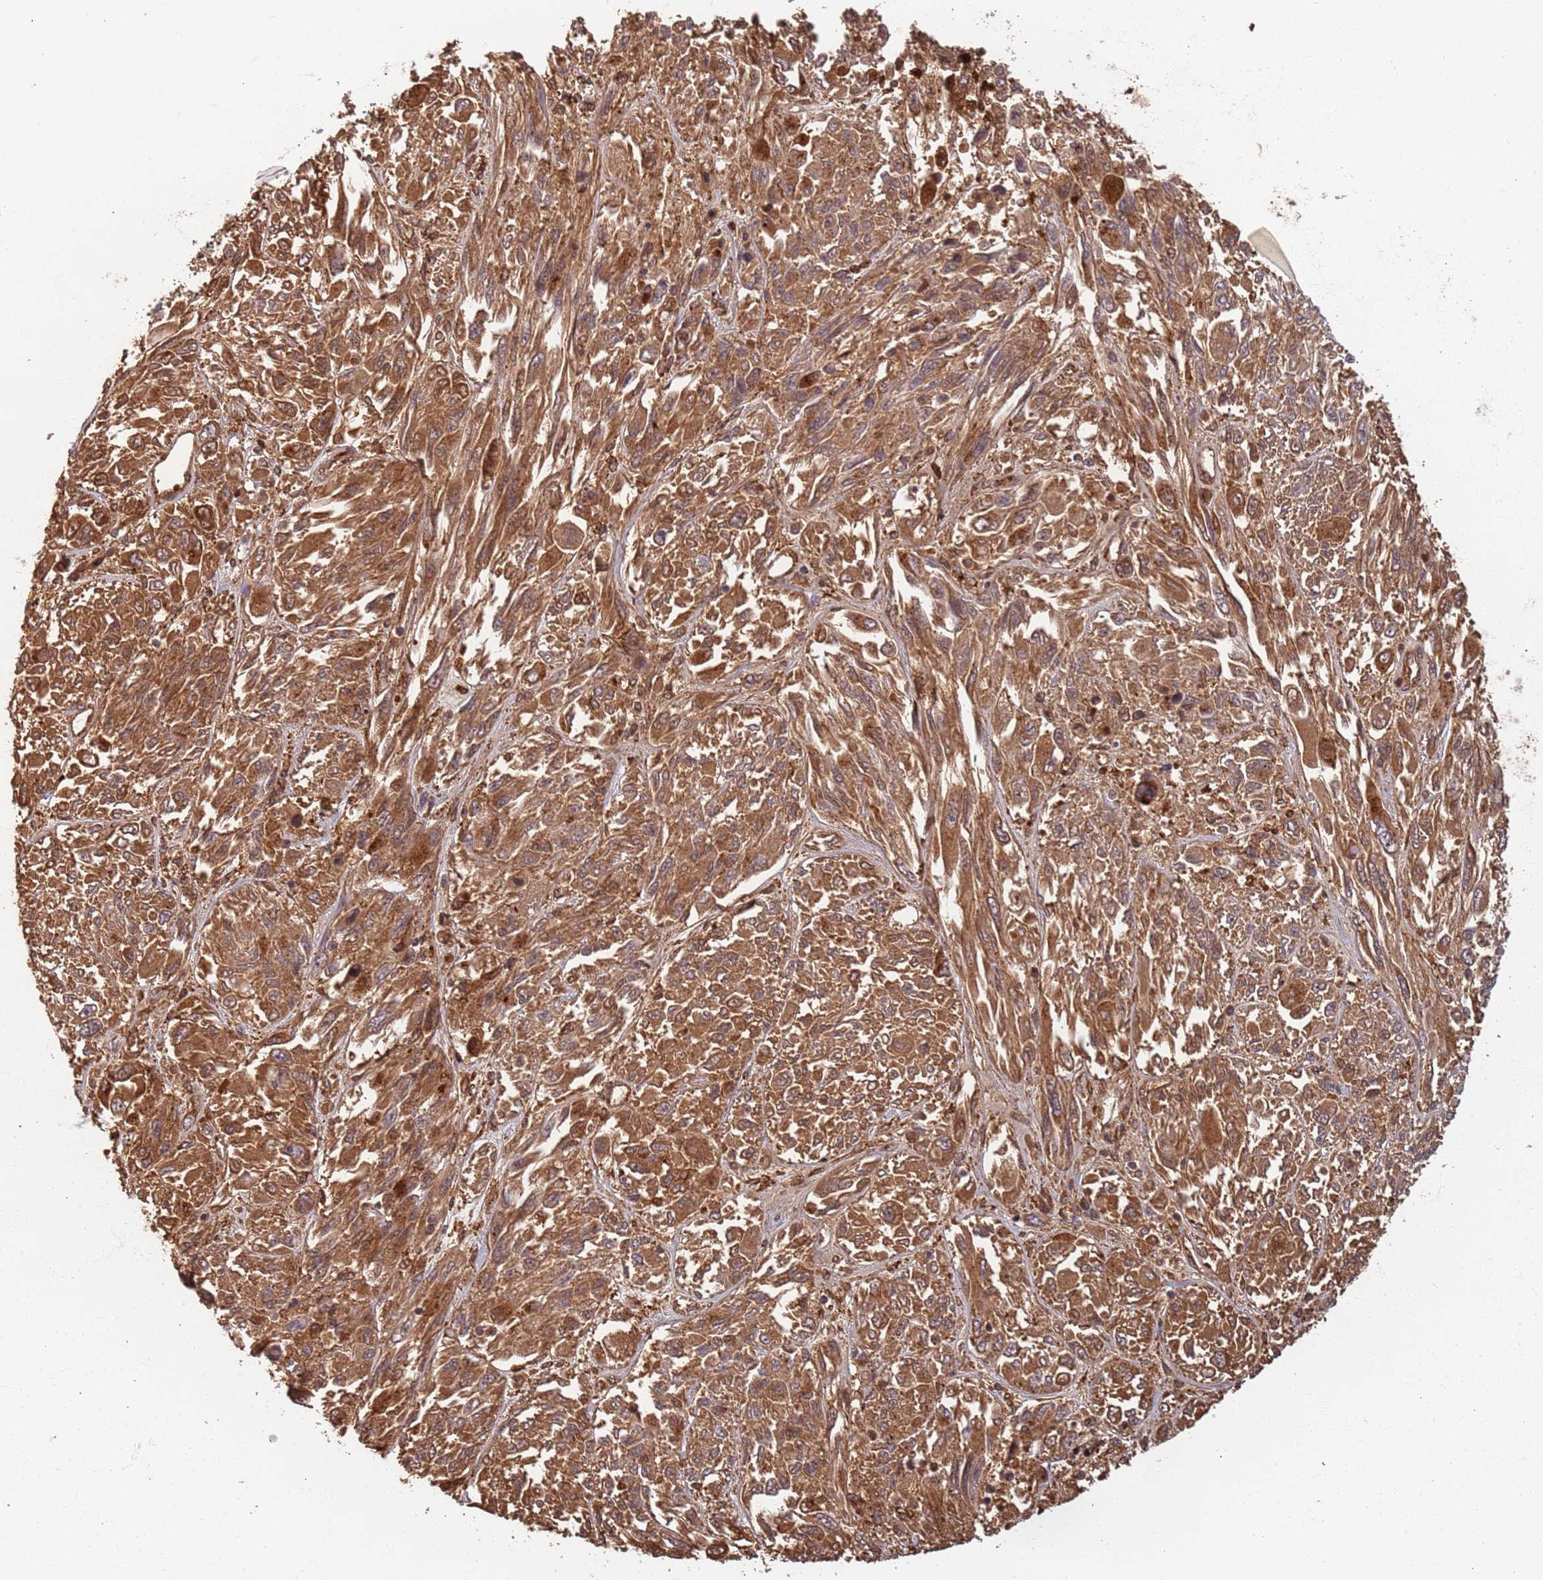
{"staining": {"intensity": "moderate", "quantity": ">75%", "location": "cytoplasmic/membranous"}, "tissue": "melanoma", "cell_type": "Tumor cells", "image_type": "cancer", "snomed": [{"axis": "morphology", "description": "Malignant melanoma, NOS"}, {"axis": "topography", "description": "Skin"}], "caption": "Melanoma was stained to show a protein in brown. There is medium levels of moderate cytoplasmic/membranous staining in about >75% of tumor cells. (DAB IHC, brown staining for protein, blue staining for nuclei).", "gene": "SDCCAG8", "patient": {"sex": "female", "age": 91}}